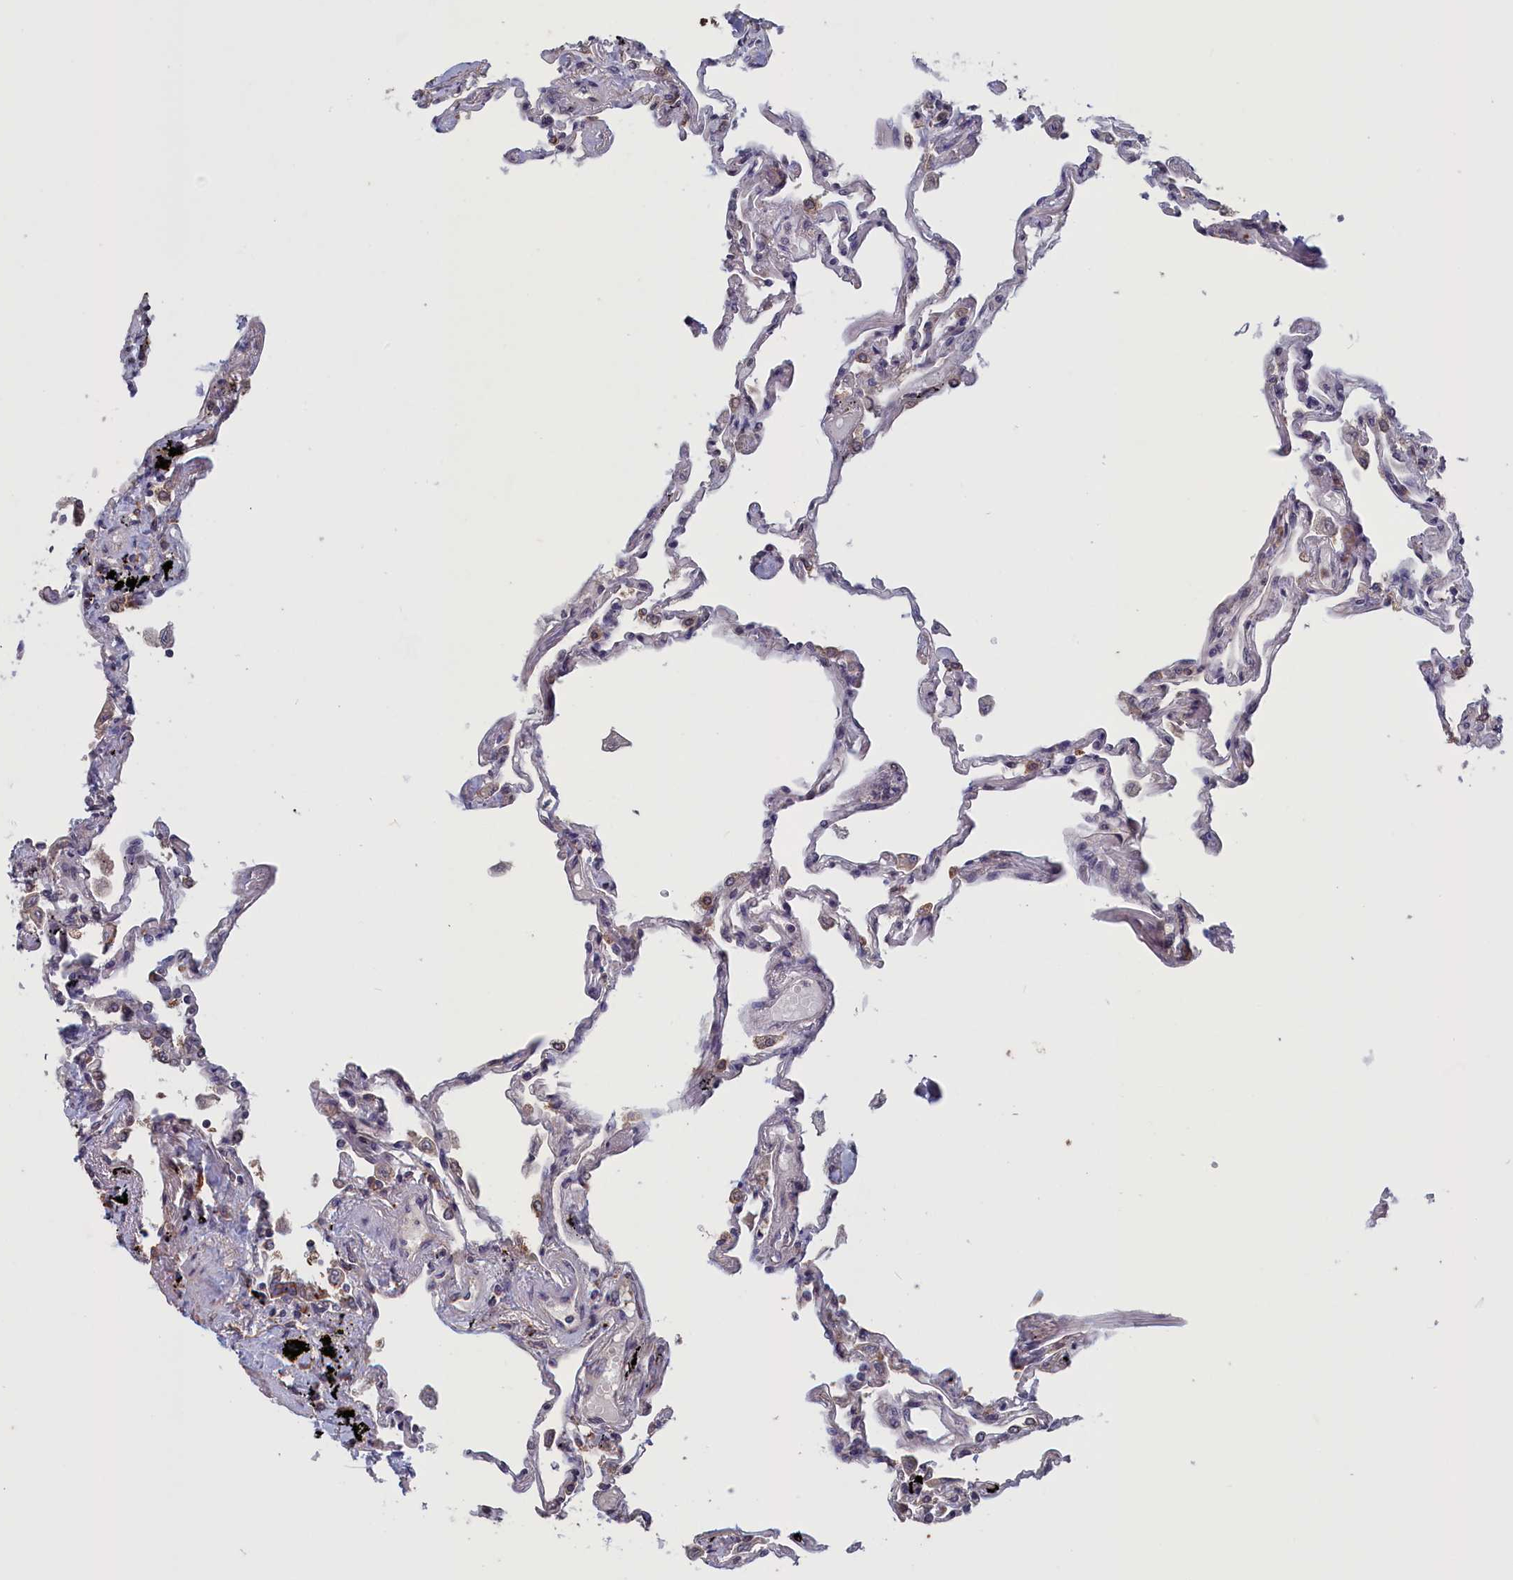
{"staining": {"intensity": "strong", "quantity": "<25%", "location": "cytoplasmic/membranous"}, "tissue": "lung", "cell_type": "Alveolar cells", "image_type": "normal", "snomed": [{"axis": "morphology", "description": "Normal tissue, NOS"}, {"axis": "topography", "description": "Lung"}], "caption": "A micrograph of human lung stained for a protein exhibits strong cytoplasmic/membranous brown staining in alveolar cells.", "gene": "CACTIN", "patient": {"sex": "female", "age": 67}}